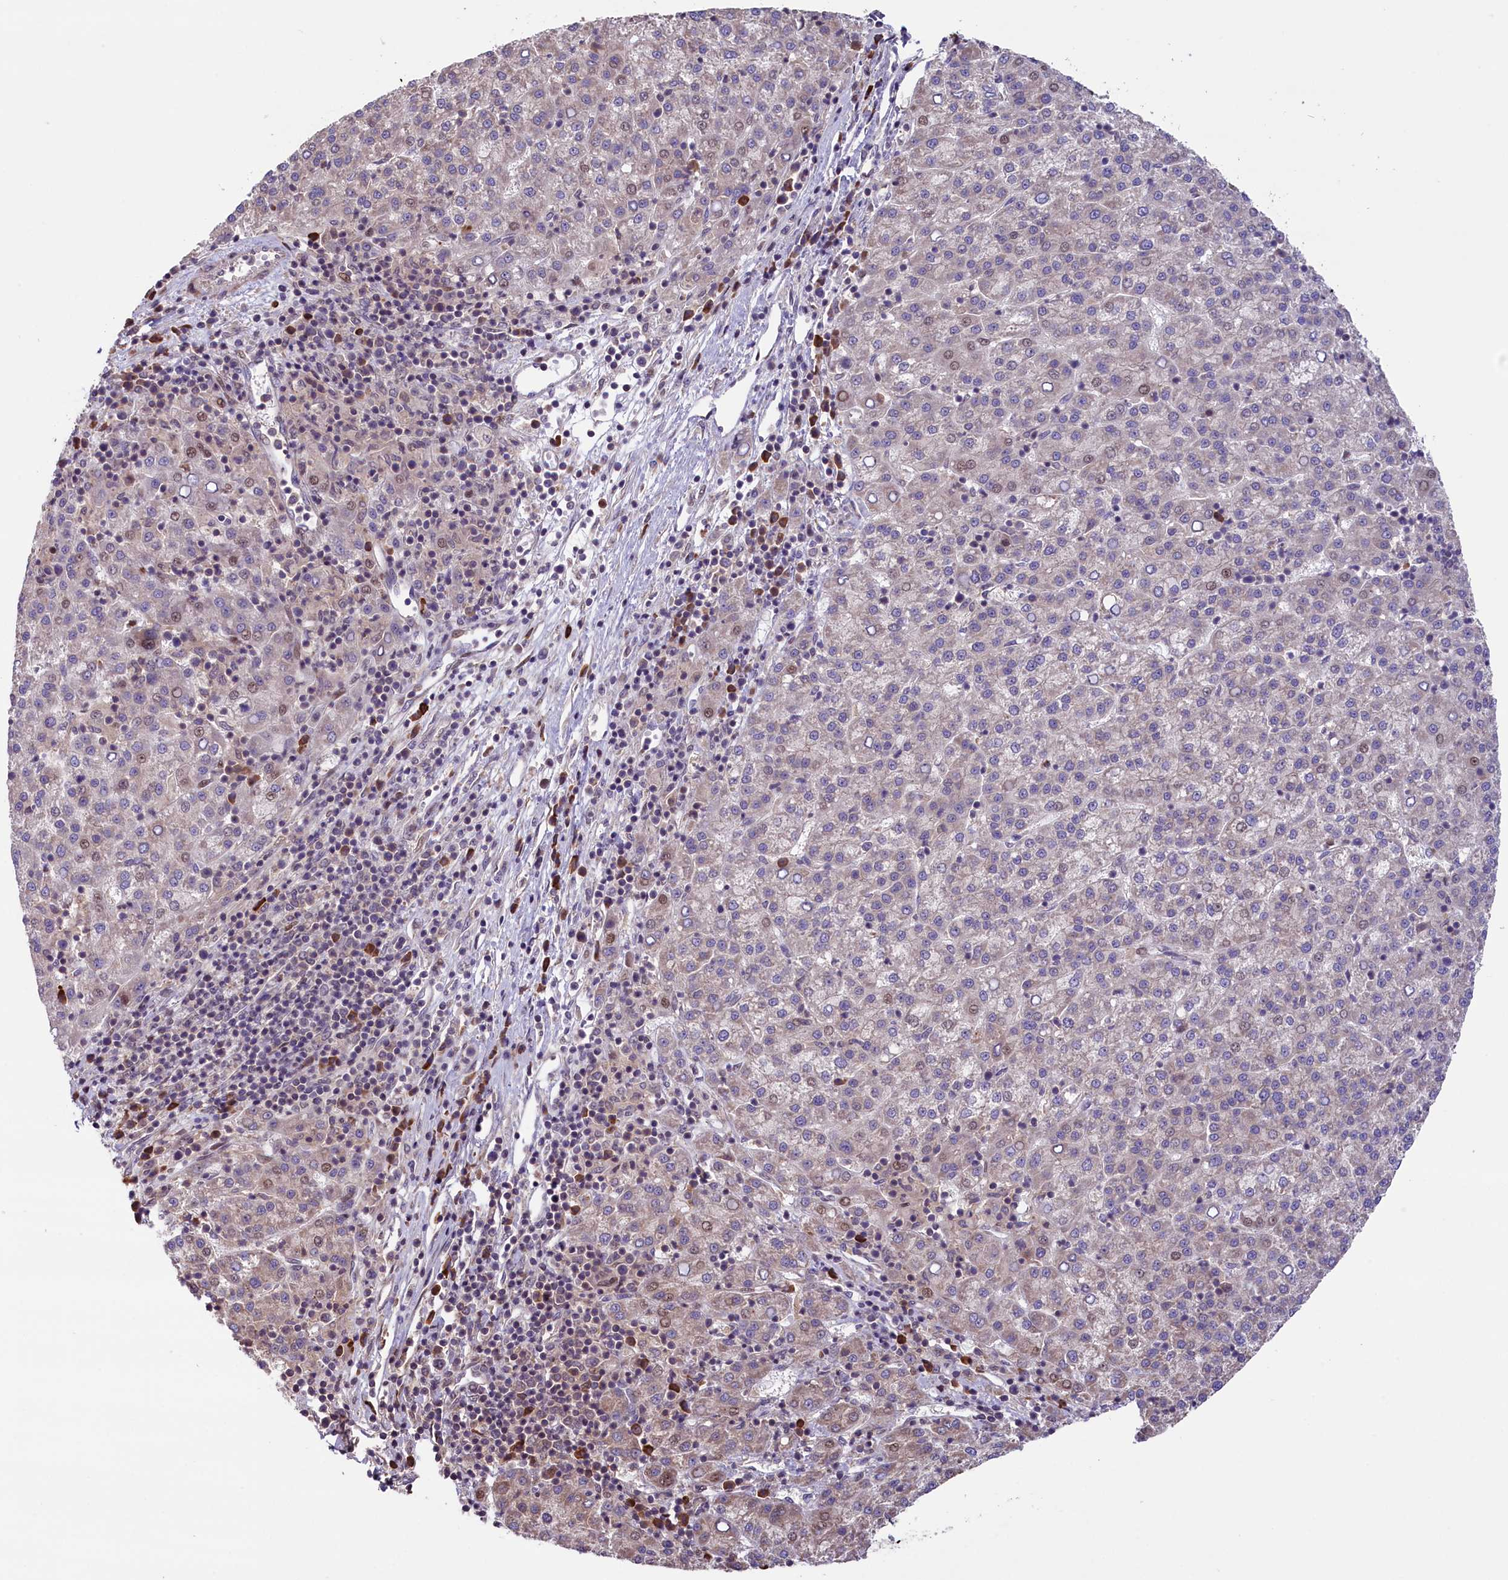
{"staining": {"intensity": "weak", "quantity": "25%-75%", "location": "cytoplasmic/membranous"}, "tissue": "liver cancer", "cell_type": "Tumor cells", "image_type": "cancer", "snomed": [{"axis": "morphology", "description": "Carcinoma, Hepatocellular, NOS"}, {"axis": "topography", "description": "Liver"}], "caption": "Immunohistochemistry (IHC) micrograph of neoplastic tissue: liver hepatocellular carcinoma stained using immunohistochemistry exhibits low levels of weak protein expression localized specifically in the cytoplasmic/membranous of tumor cells, appearing as a cytoplasmic/membranous brown color.", "gene": "RIC8A", "patient": {"sex": "female", "age": 58}}